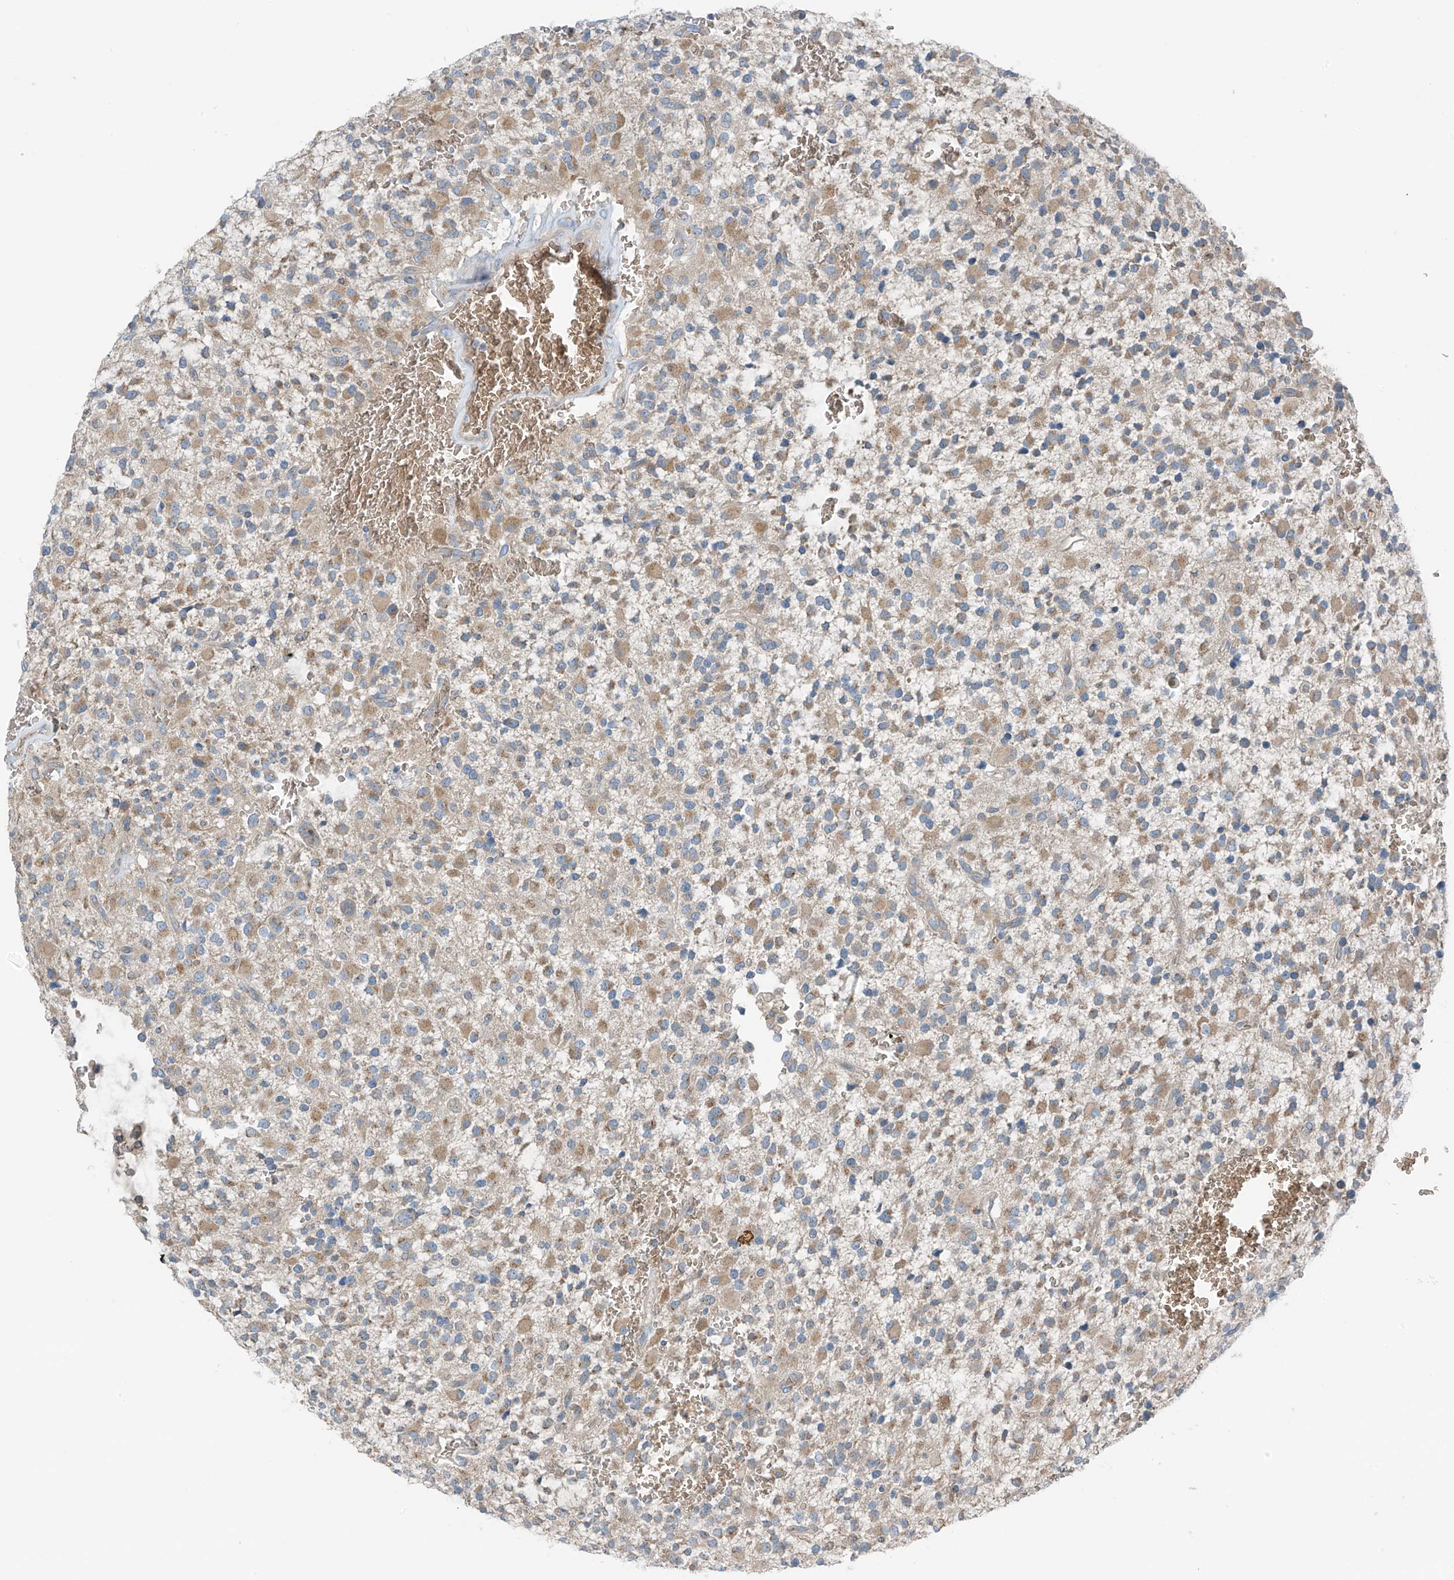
{"staining": {"intensity": "moderate", "quantity": ">75%", "location": "cytoplasmic/membranous"}, "tissue": "glioma", "cell_type": "Tumor cells", "image_type": "cancer", "snomed": [{"axis": "morphology", "description": "Glioma, malignant, High grade"}, {"axis": "topography", "description": "Brain"}], "caption": "A high-resolution image shows immunohistochemistry staining of malignant glioma (high-grade), which demonstrates moderate cytoplasmic/membranous staining in about >75% of tumor cells.", "gene": "SLC12A6", "patient": {"sex": "male", "age": 34}}